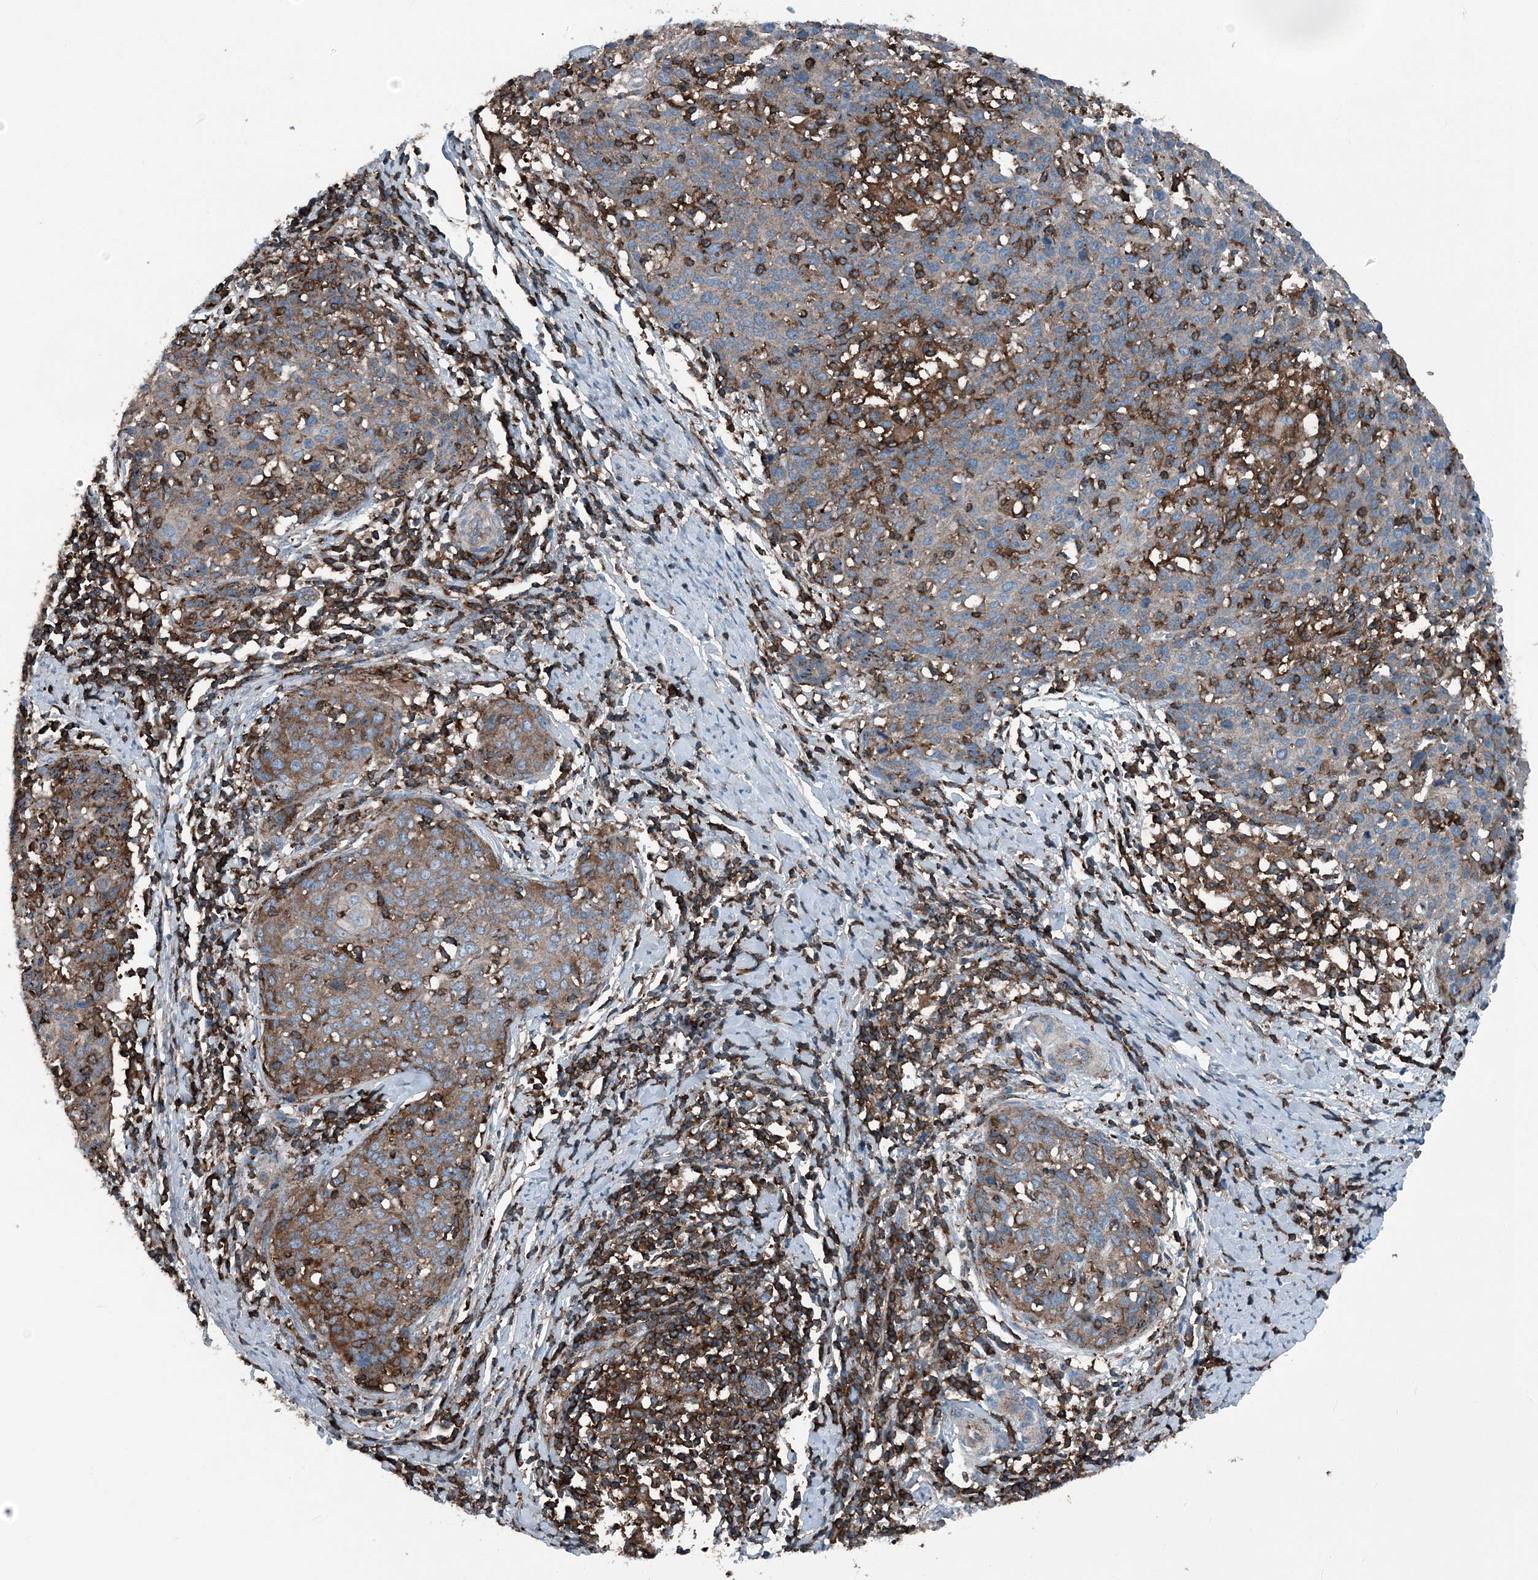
{"staining": {"intensity": "moderate", "quantity": "25%-75%", "location": "cytoplasmic/membranous"}, "tissue": "cervical cancer", "cell_type": "Tumor cells", "image_type": "cancer", "snomed": [{"axis": "morphology", "description": "Squamous cell carcinoma, NOS"}, {"axis": "topography", "description": "Cervix"}], "caption": "Immunohistochemical staining of cervical squamous cell carcinoma demonstrates medium levels of moderate cytoplasmic/membranous expression in approximately 25%-75% of tumor cells.", "gene": "CFL1", "patient": {"sex": "female", "age": 38}}